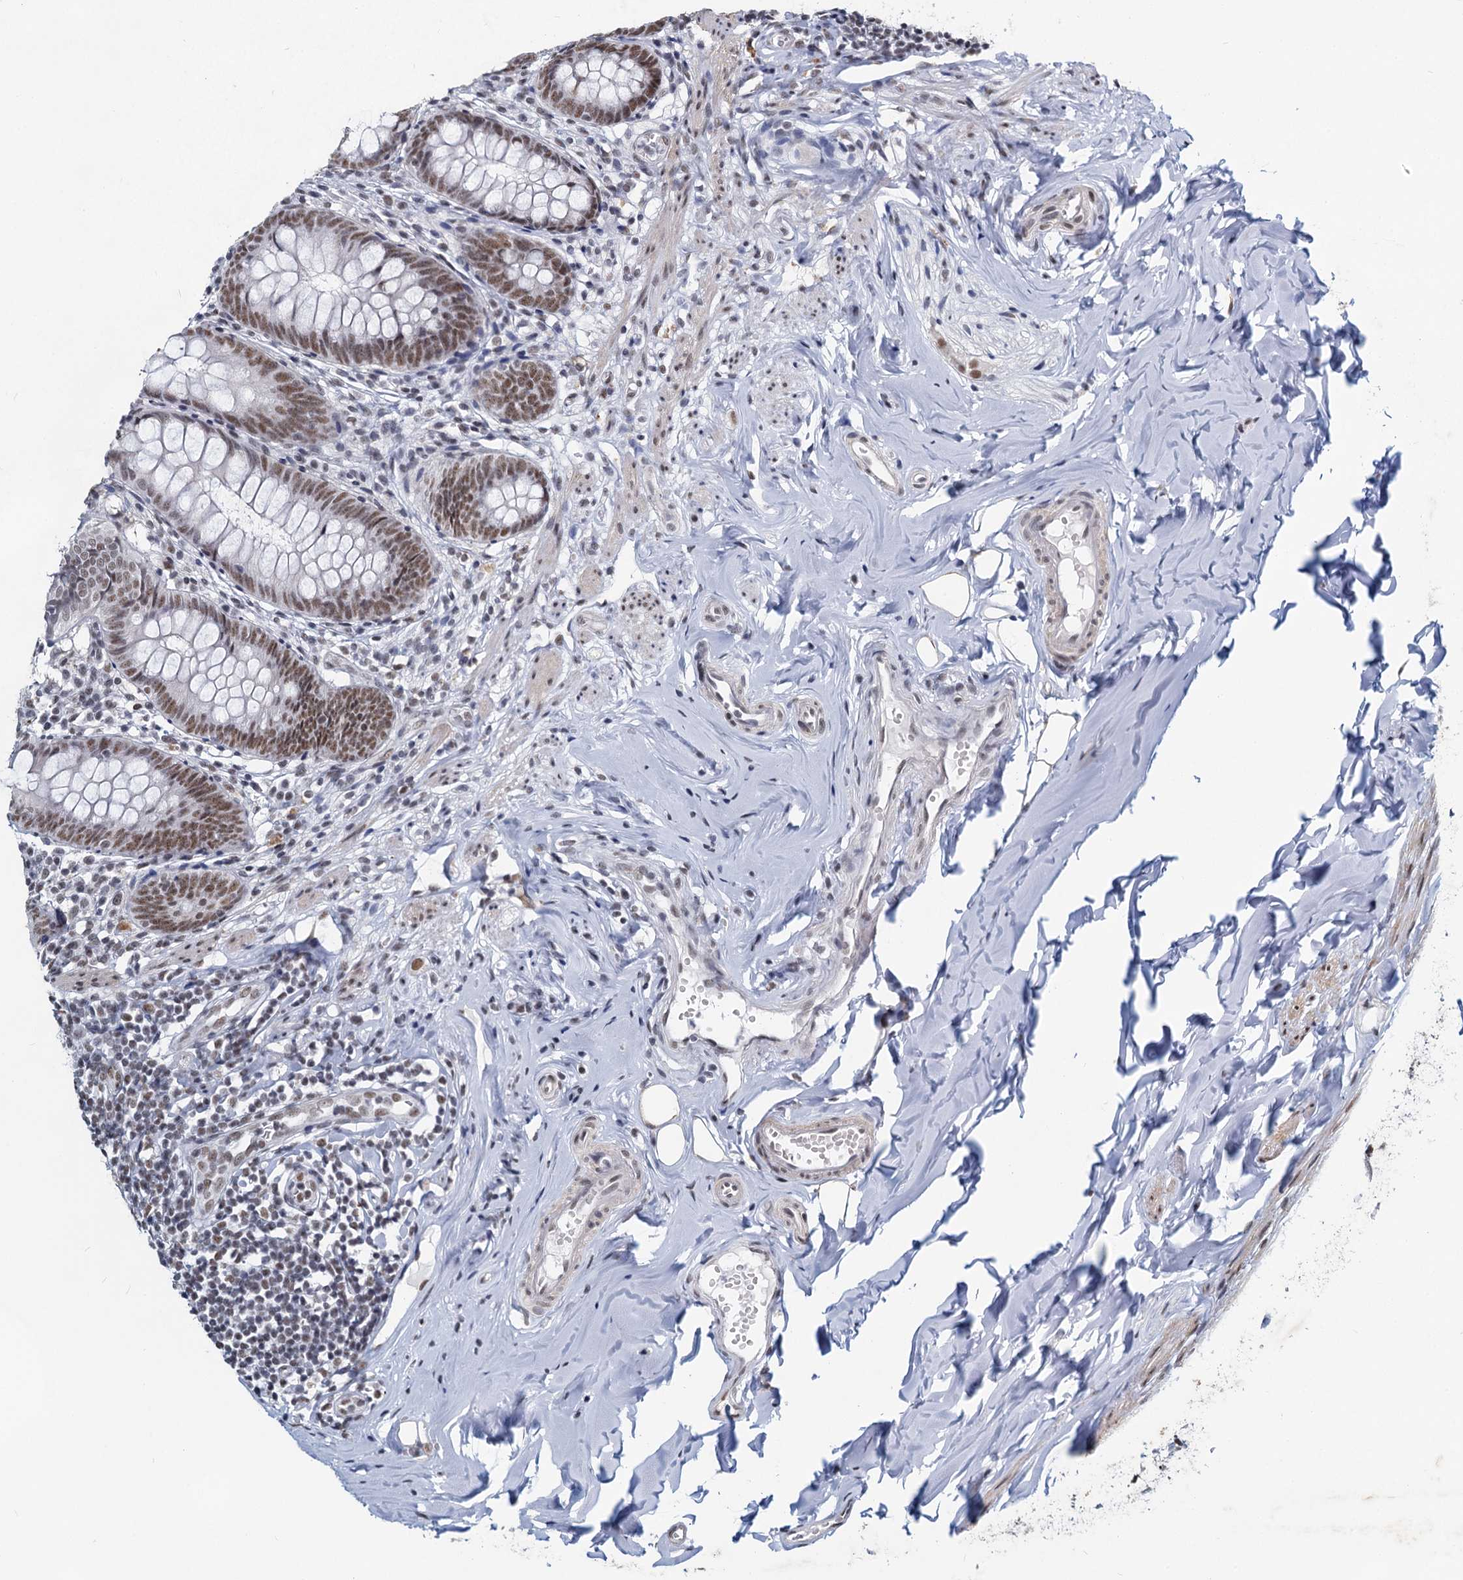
{"staining": {"intensity": "moderate", "quantity": ">75%", "location": "nuclear"}, "tissue": "appendix", "cell_type": "Glandular cells", "image_type": "normal", "snomed": [{"axis": "morphology", "description": "Normal tissue, NOS"}, {"axis": "topography", "description": "Appendix"}], "caption": "Protein staining of unremarkable appendix displays moderate nuclear expression in about >75% of glandular cells. (DAB (3,3'-diaminobenzidine) IHC with brightfield microscopy, high magnification).", "gene": "METTL14", "patient": {"sex": "female", "age": 51}}